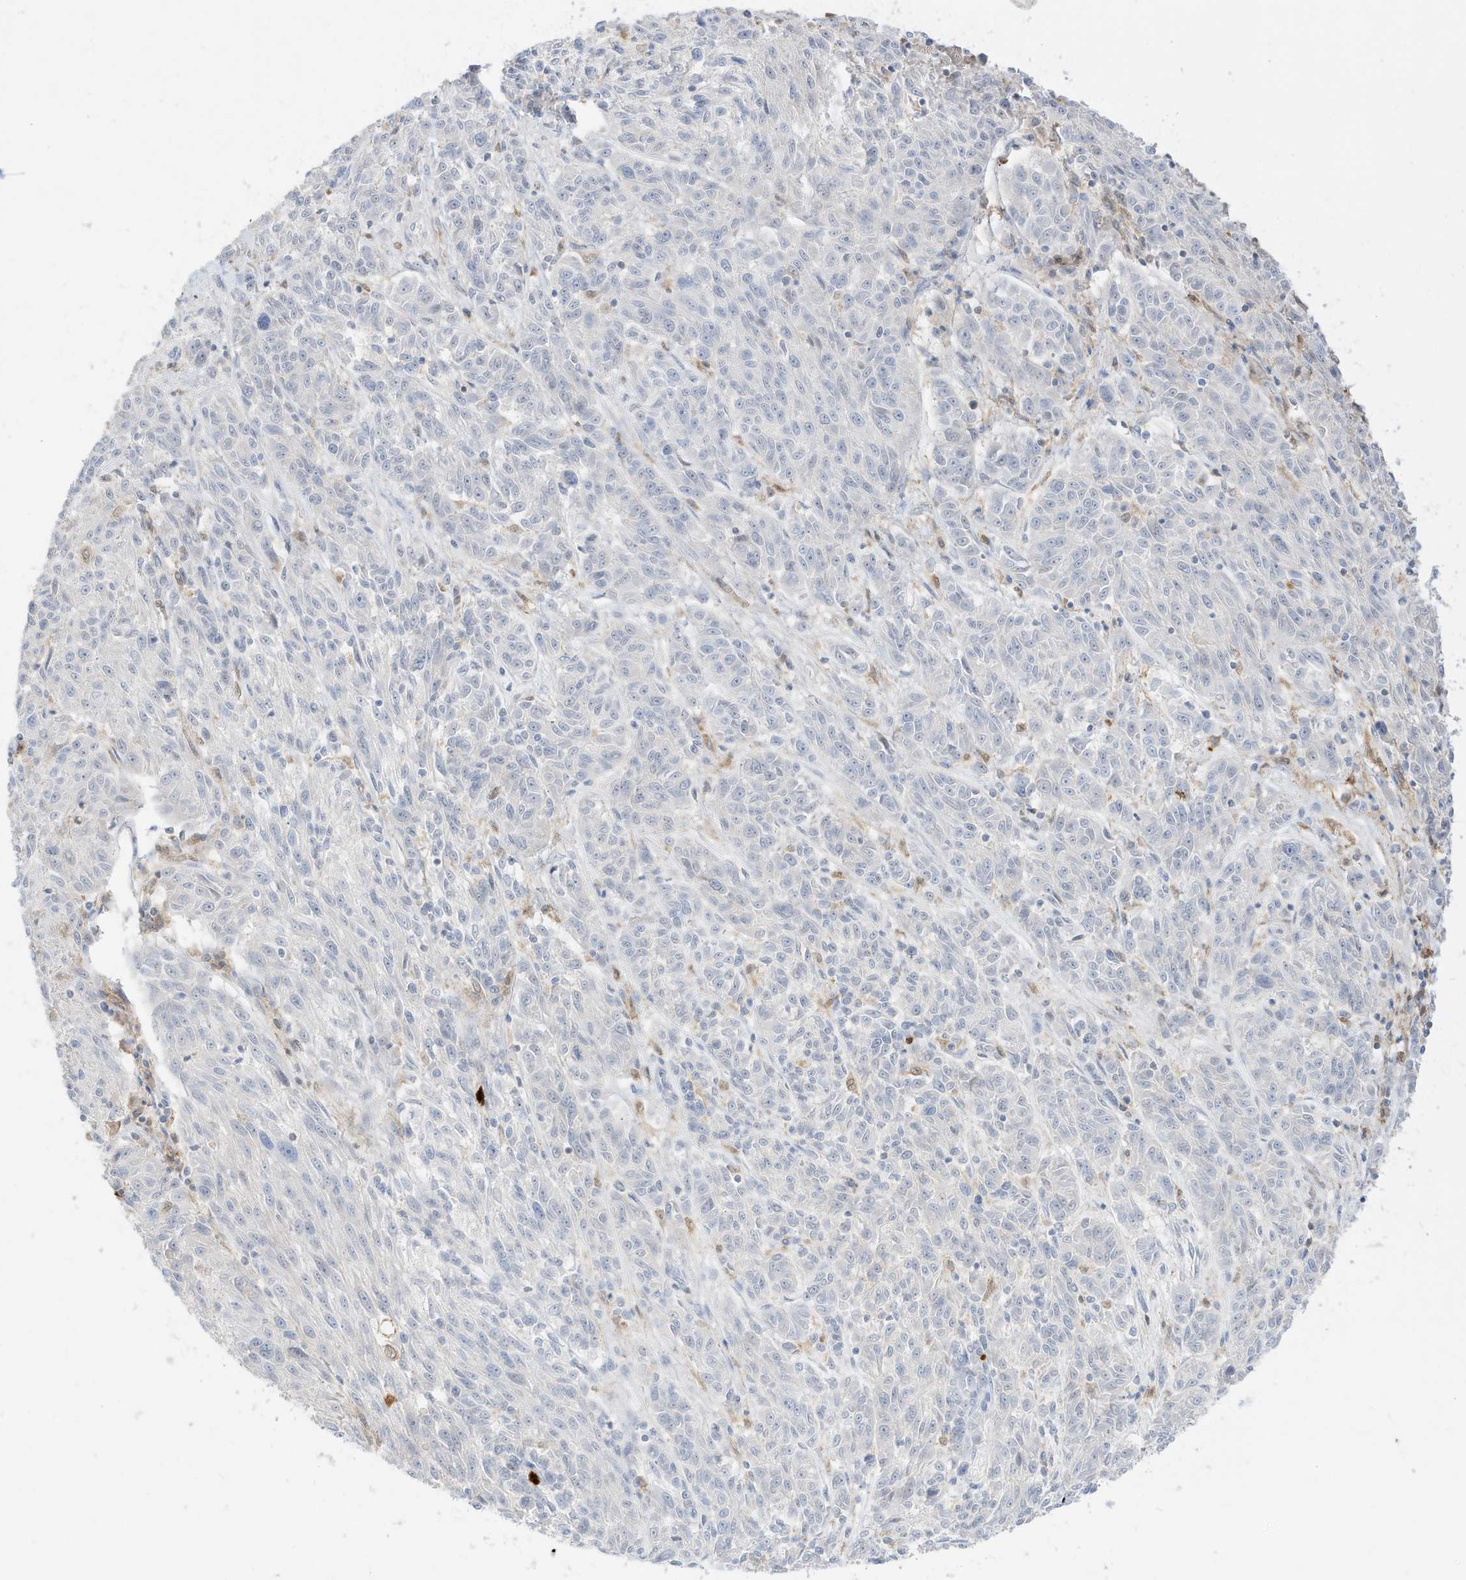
{"staining": {"intensity": "negative", "quantity": "none", "location": "none"}, "tissue": "melanoma", "cell_type": "Tumor cells", "image_type": "cancer", "snomed": [{"axis": "morphology", "description": "Malignant melanoma, NOS"}, {"axis": "topography", "description": "Skin"}], "caption": "There is no significant staining in tumor cells of melanoma.", "gene": "GCA", "patient": {"sex": "male", "age": 53}}